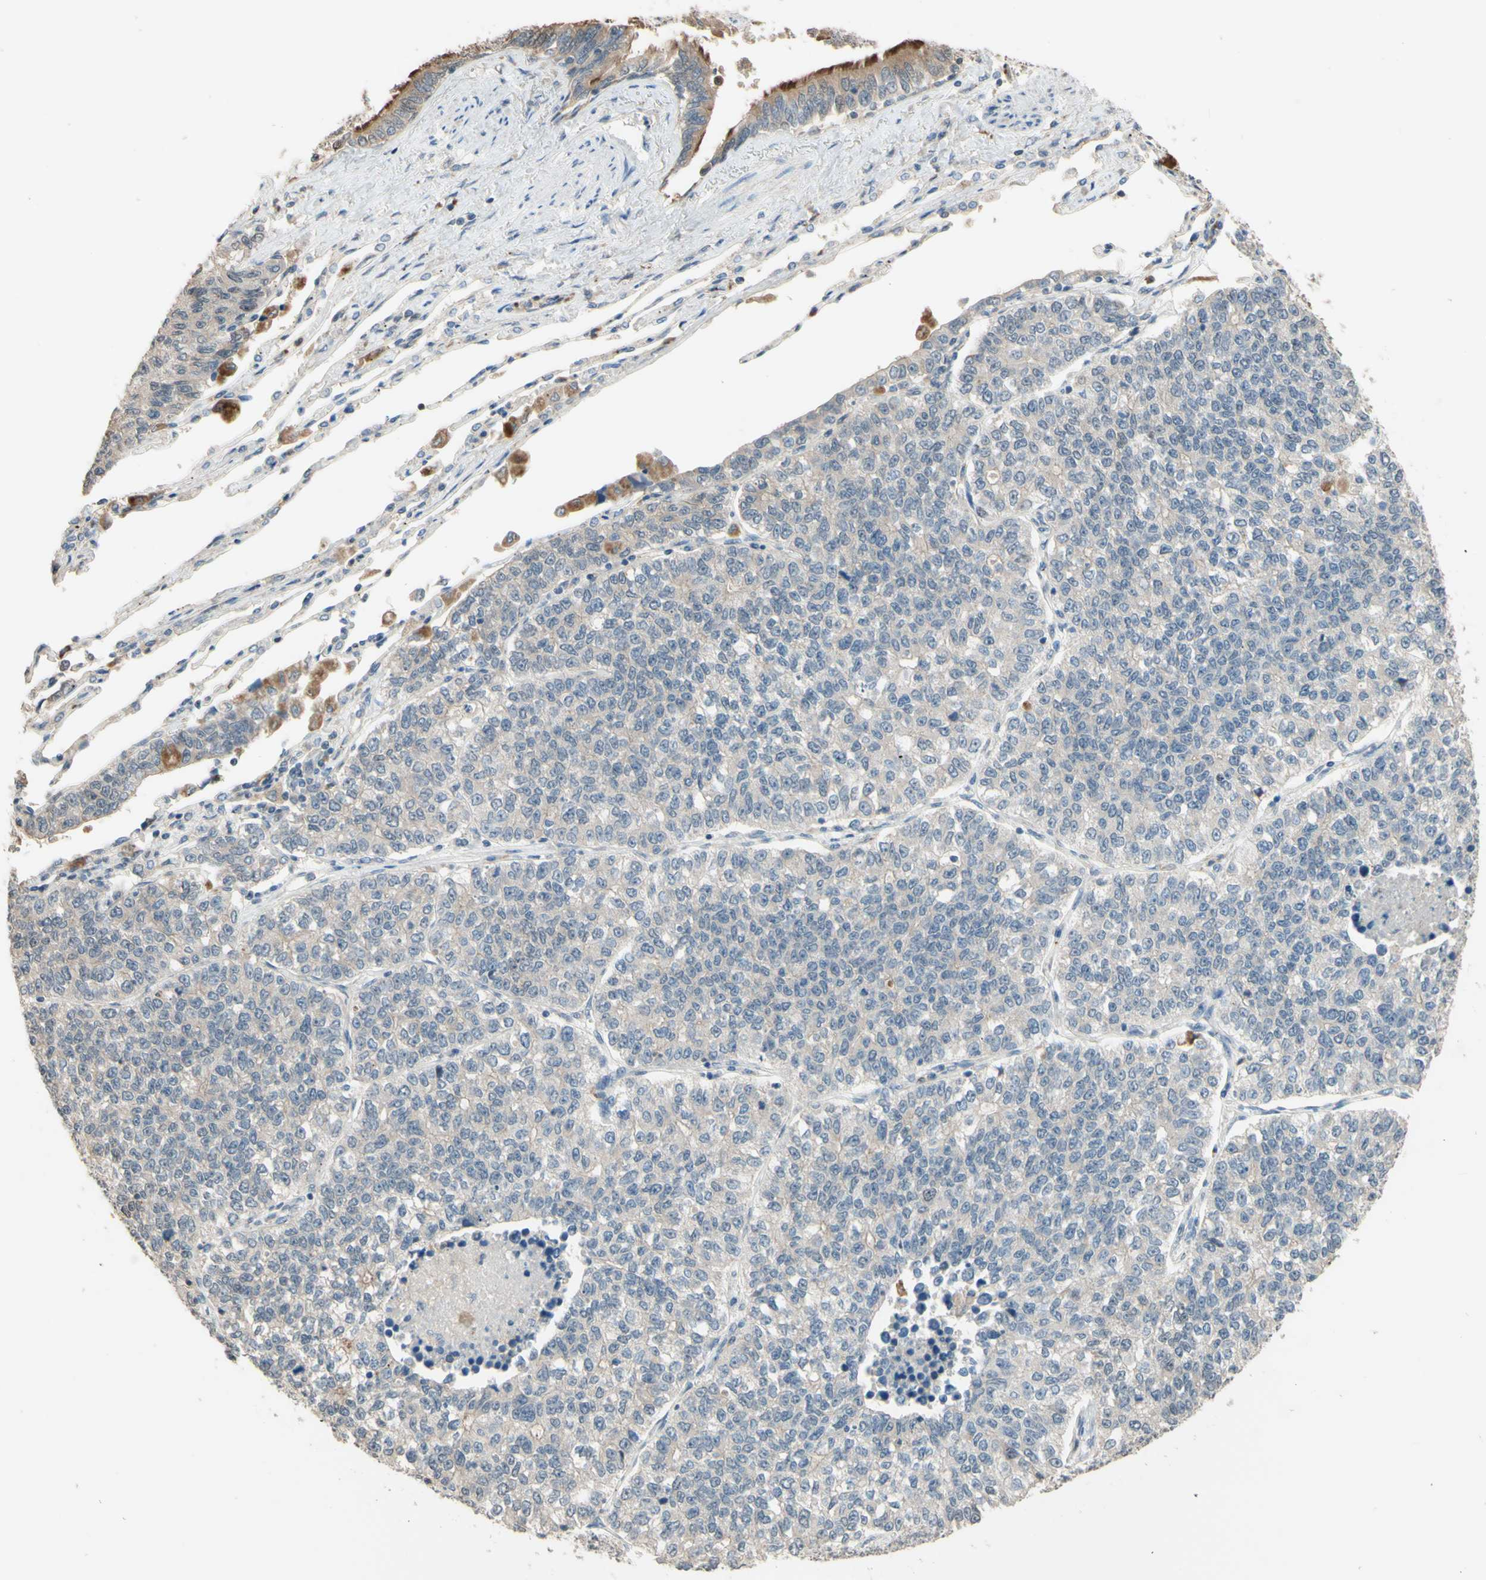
{"staining": {"intensity": "negative", "quantity": "none", "location": "none"}, "tissue": "lung cancer", "cell_type": "Tumor cells", "image_type": "cancer", "snomed": [{"axis": "morphology", "description": "Adenocarcinoma, NOS"}, {"axis": "topography", "description": "Lung"}], "caption": "A photomicrograph of human adenocarcinoma (lung) is negative for staining in tumor cells. (DAB (3,3'-diaminobenzidine) immunohistochemistry (IHC) visualized using brightfield microscopy, high magnification).", "gene": "SMIM19", "patient": {"sex": "male", "age": 49}}